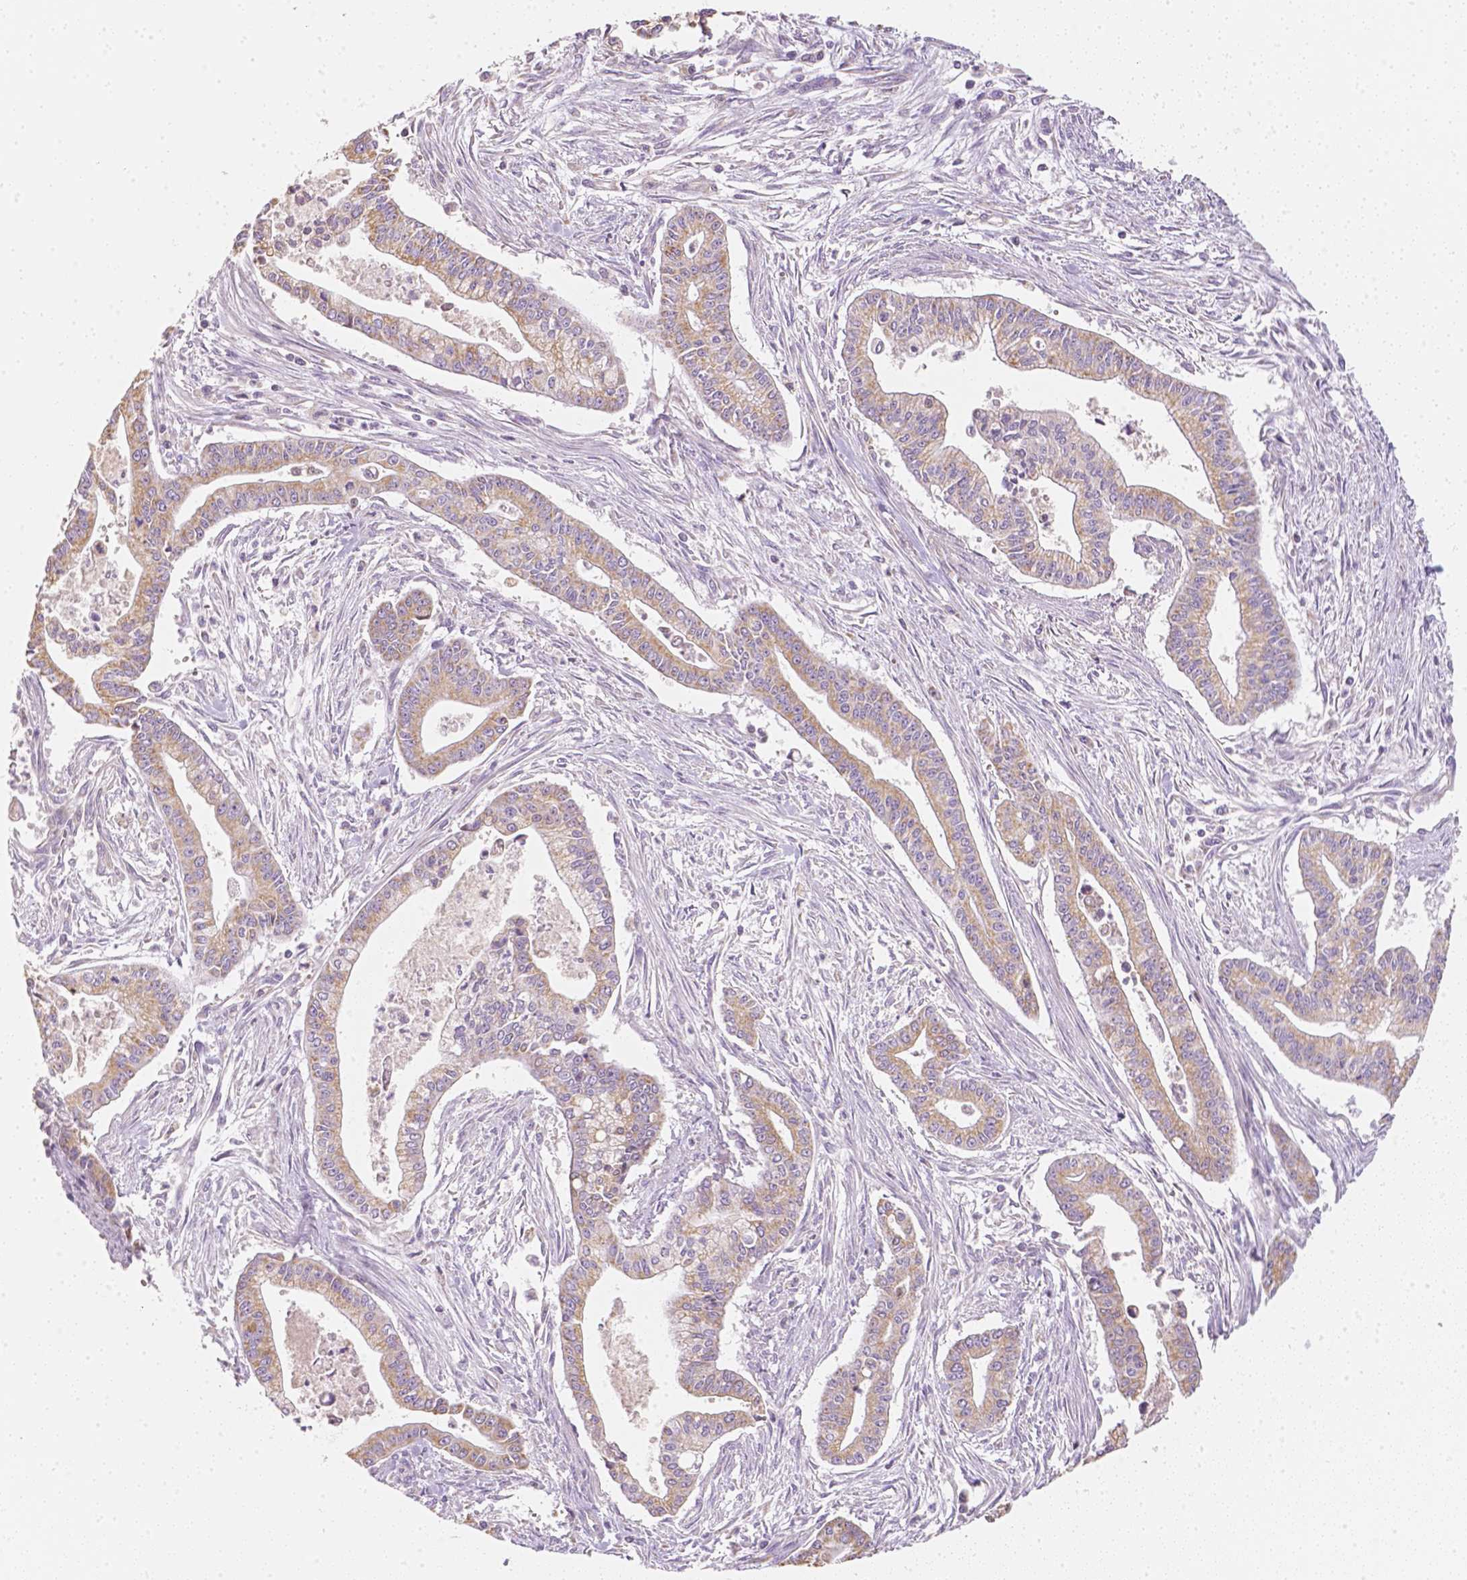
{"staining": {"intensity": "moderate", "quantity": ">75%", "location": "cytoplasmic/membranous"}, "tissue": "pancreatic cancer", "cell_type": "Tumor cells", "image_type": "cancer", "snomed": [{"axis": "morphology", "description": "Adenocarcinoma, NOS"}, {"axis": "topography", "description": "Pancreas"}], "caption": "Adenocarcinoma (pancreatic) stained for a protein reveals moderate cytoplasmic/membranous positivity in tumor cells.", "gene": "NVL", "patient": {"sex": "female", "age": 65}}